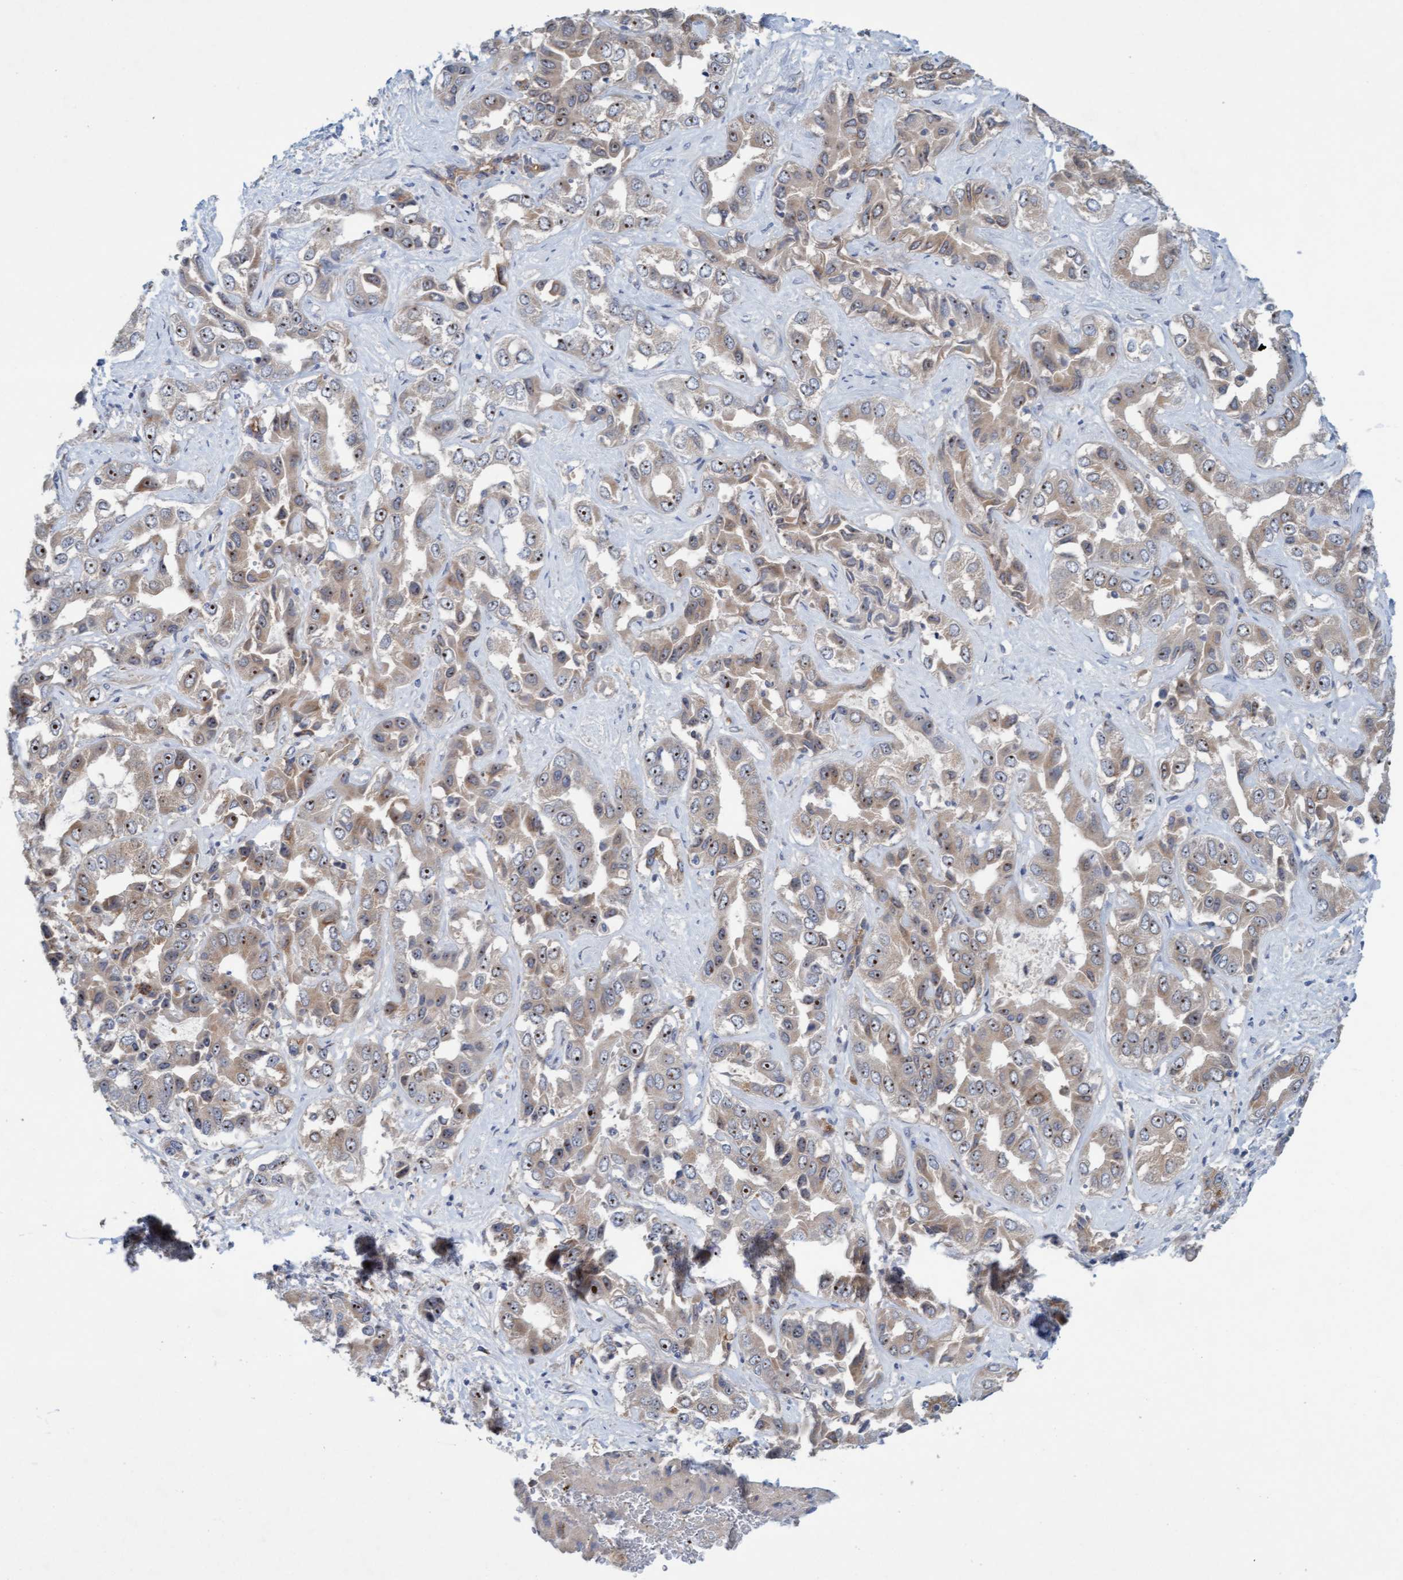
{"staining": {"intensity": "moderate", "quantity": ">75%", "location": "cytoplasmic/membranous,nuclear"}, "tissue": "liver cancer", "cell_type": "Tumor cells", "image_type": "cancer", "snomed": [{"axis": "morphology", "description": "Cholangiocarcinoma"}, {"axis": "topography", "description": "Liver"}], "caption": "Protein analysis of cholangiocarcinoma (liver) tissue demonstrates moderate cytoplasmic/membranous and nuclear expression in approximately >75% of tumor cells. (DAB (3,3'-diaminobenzidine) IHC, brown staining for protein, blue staining for nuclei).", "gene": "ZNF566", "patient": {"sex": "female", "age": 52}}